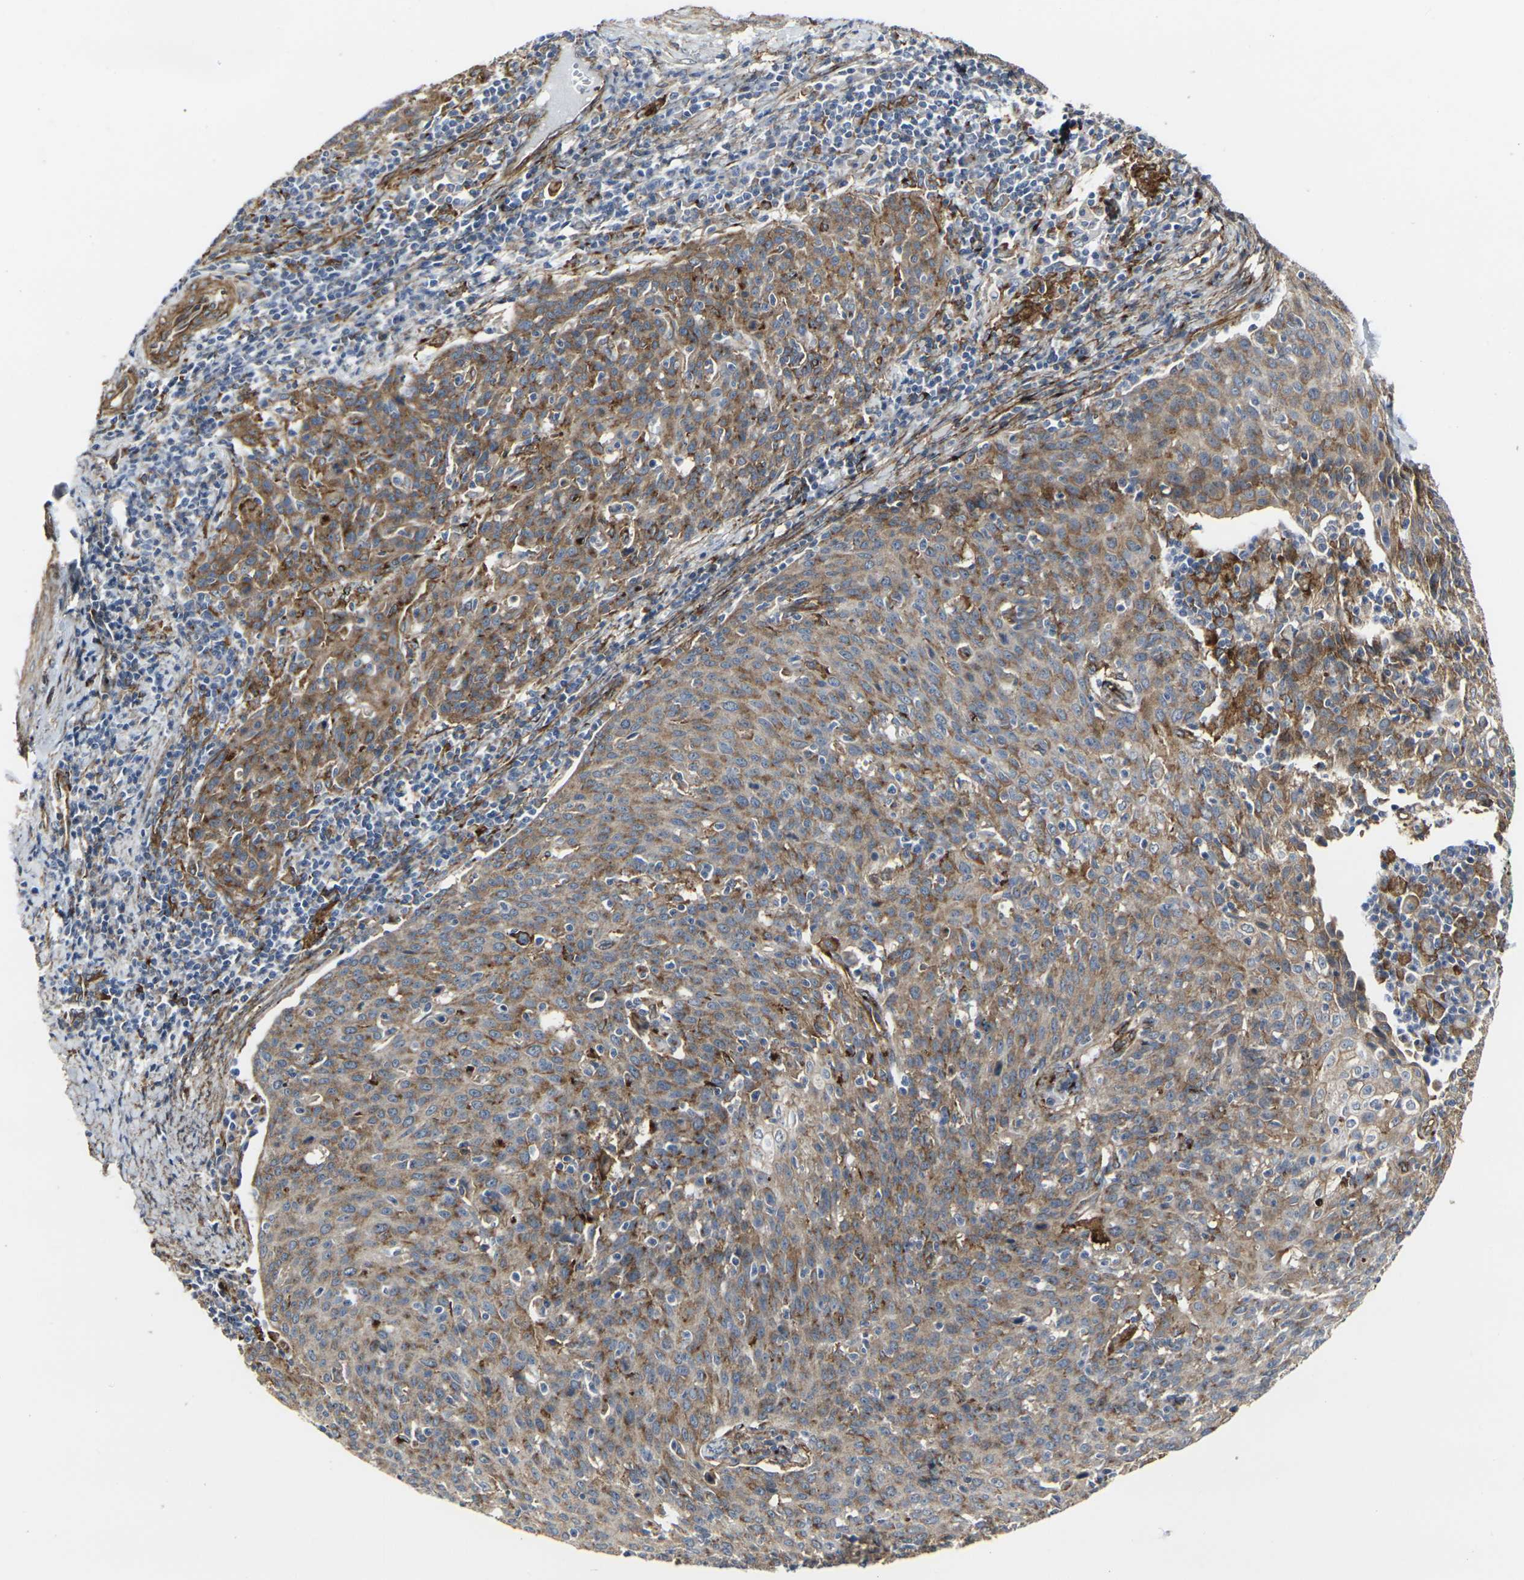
{"staining": {"intensity": "moderate", "quantity": ">75%", "location": "cytoplasmic/membranous"}, "tissue": "cervical cancer", "cell_type": "Tumor cells", "image_type": "cancer", "snomed": [{"axis": "morphology", "description": "Squamous cell carcinoma, NOS"}, {"axis": "topography", "description": "Cervix"}], "caption": "A brown stain shows moderate cytoplasmic/membranous positivity of a protein in human cervical squamous cell carcinoma tumor cells. (IHC, brightfield microscopy, high magnification).", "gene": "MYOF", "patient": {"sex": "female", "age": 38}}